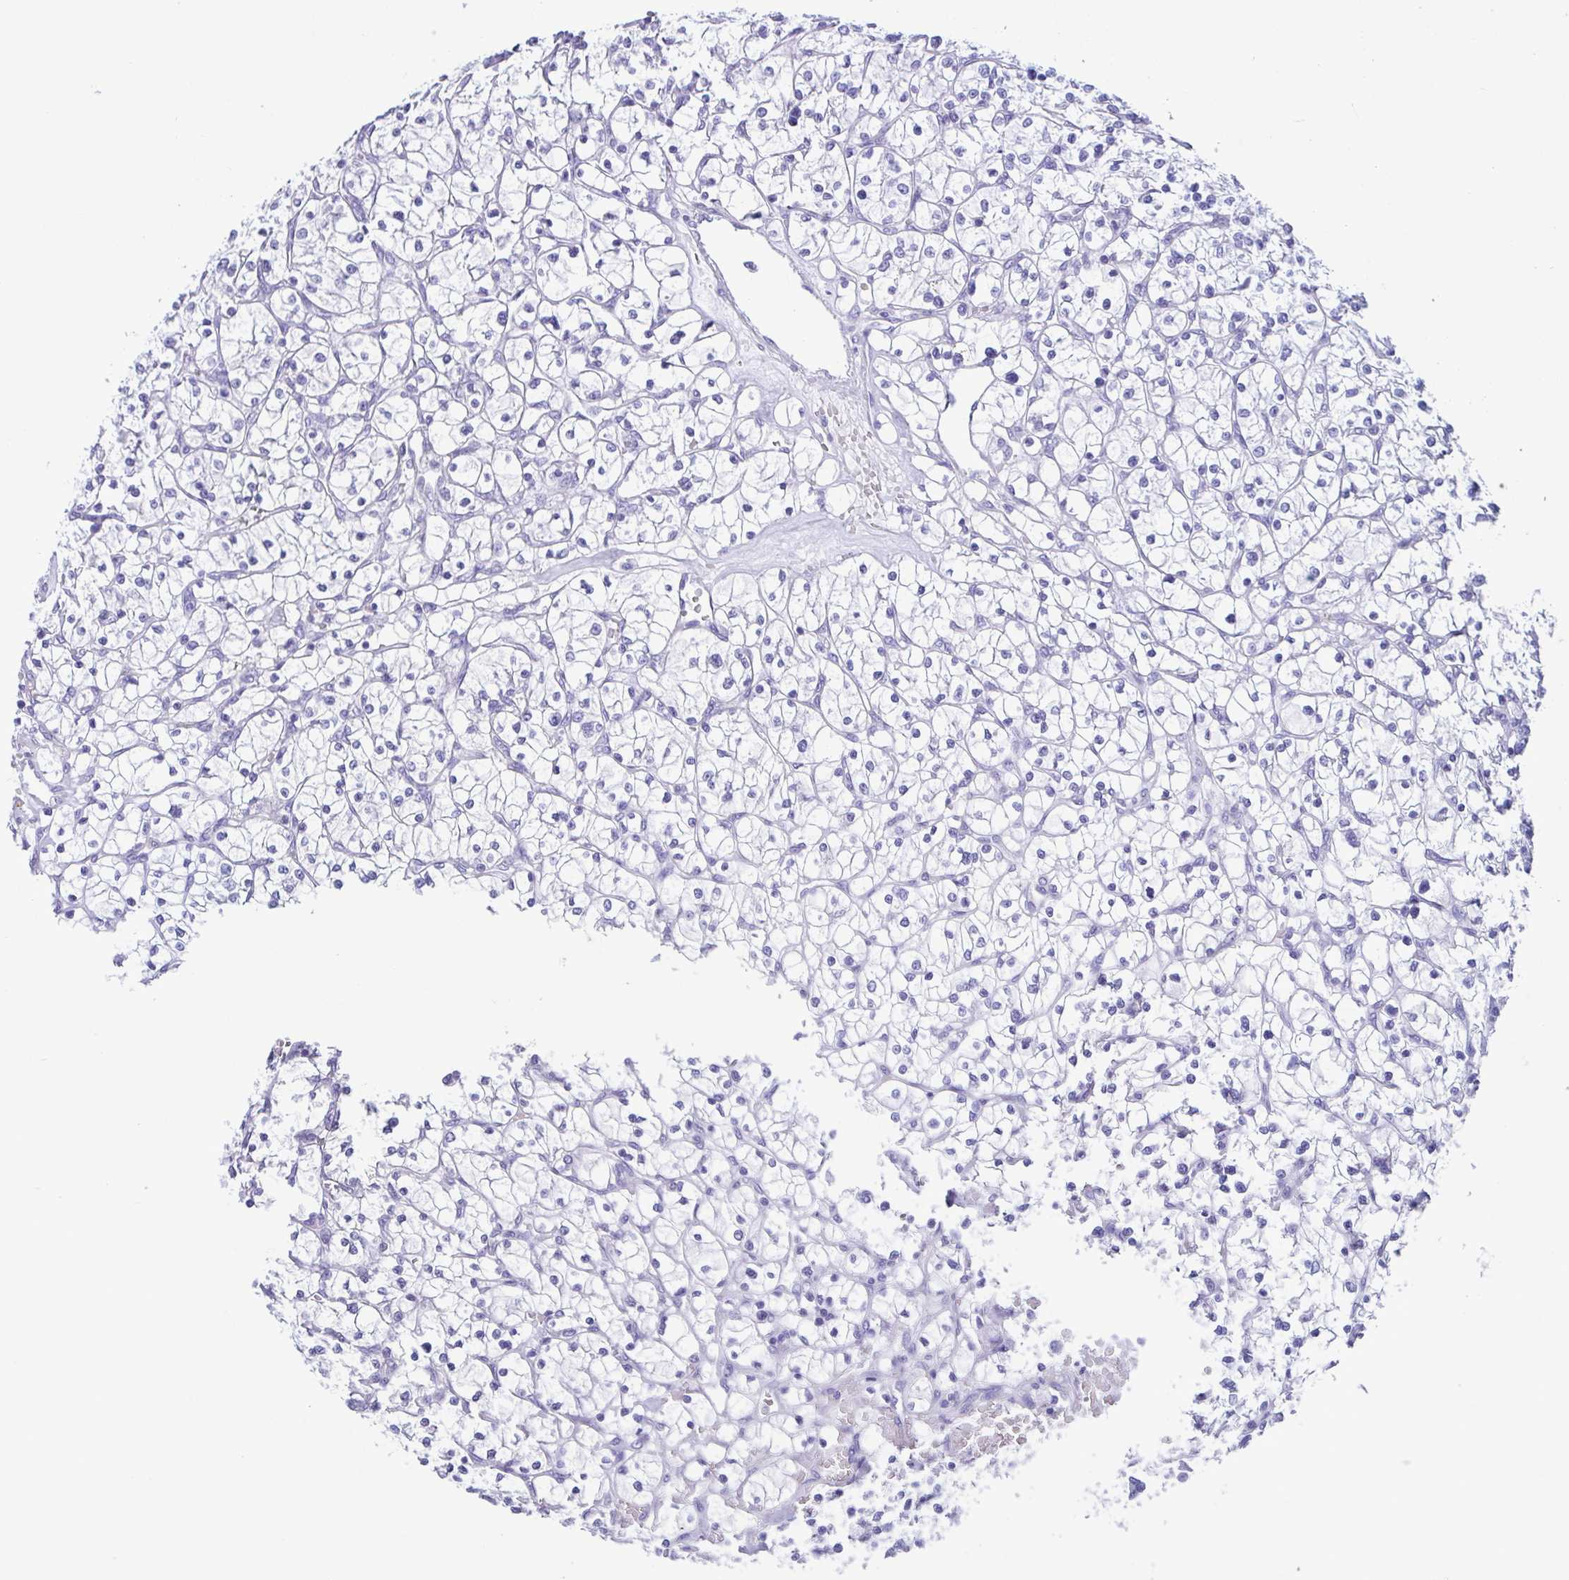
{"staining": {"intensity": "negative", "quantity": "none", "location": "none"}, "tissue": "renal cancer", "cell_type": "Tumor cells", "image_type": "cancer", "snomed": [{"axis": "morphology", "description": "Adenocarcinoma, NOS"}, {"axis": "topography", "description": "Kidney"}], "caption": "The image shows no staining of tumor cells in renal cancer. (Stains: DAB (3,3'-diaminobenzidine) IHC with hematoxylin counter stain, Microscopy: brightfield microscopy at high magnification).", "gene": "ACTRT3", "patient": {"sex": "female", "age": 64}}